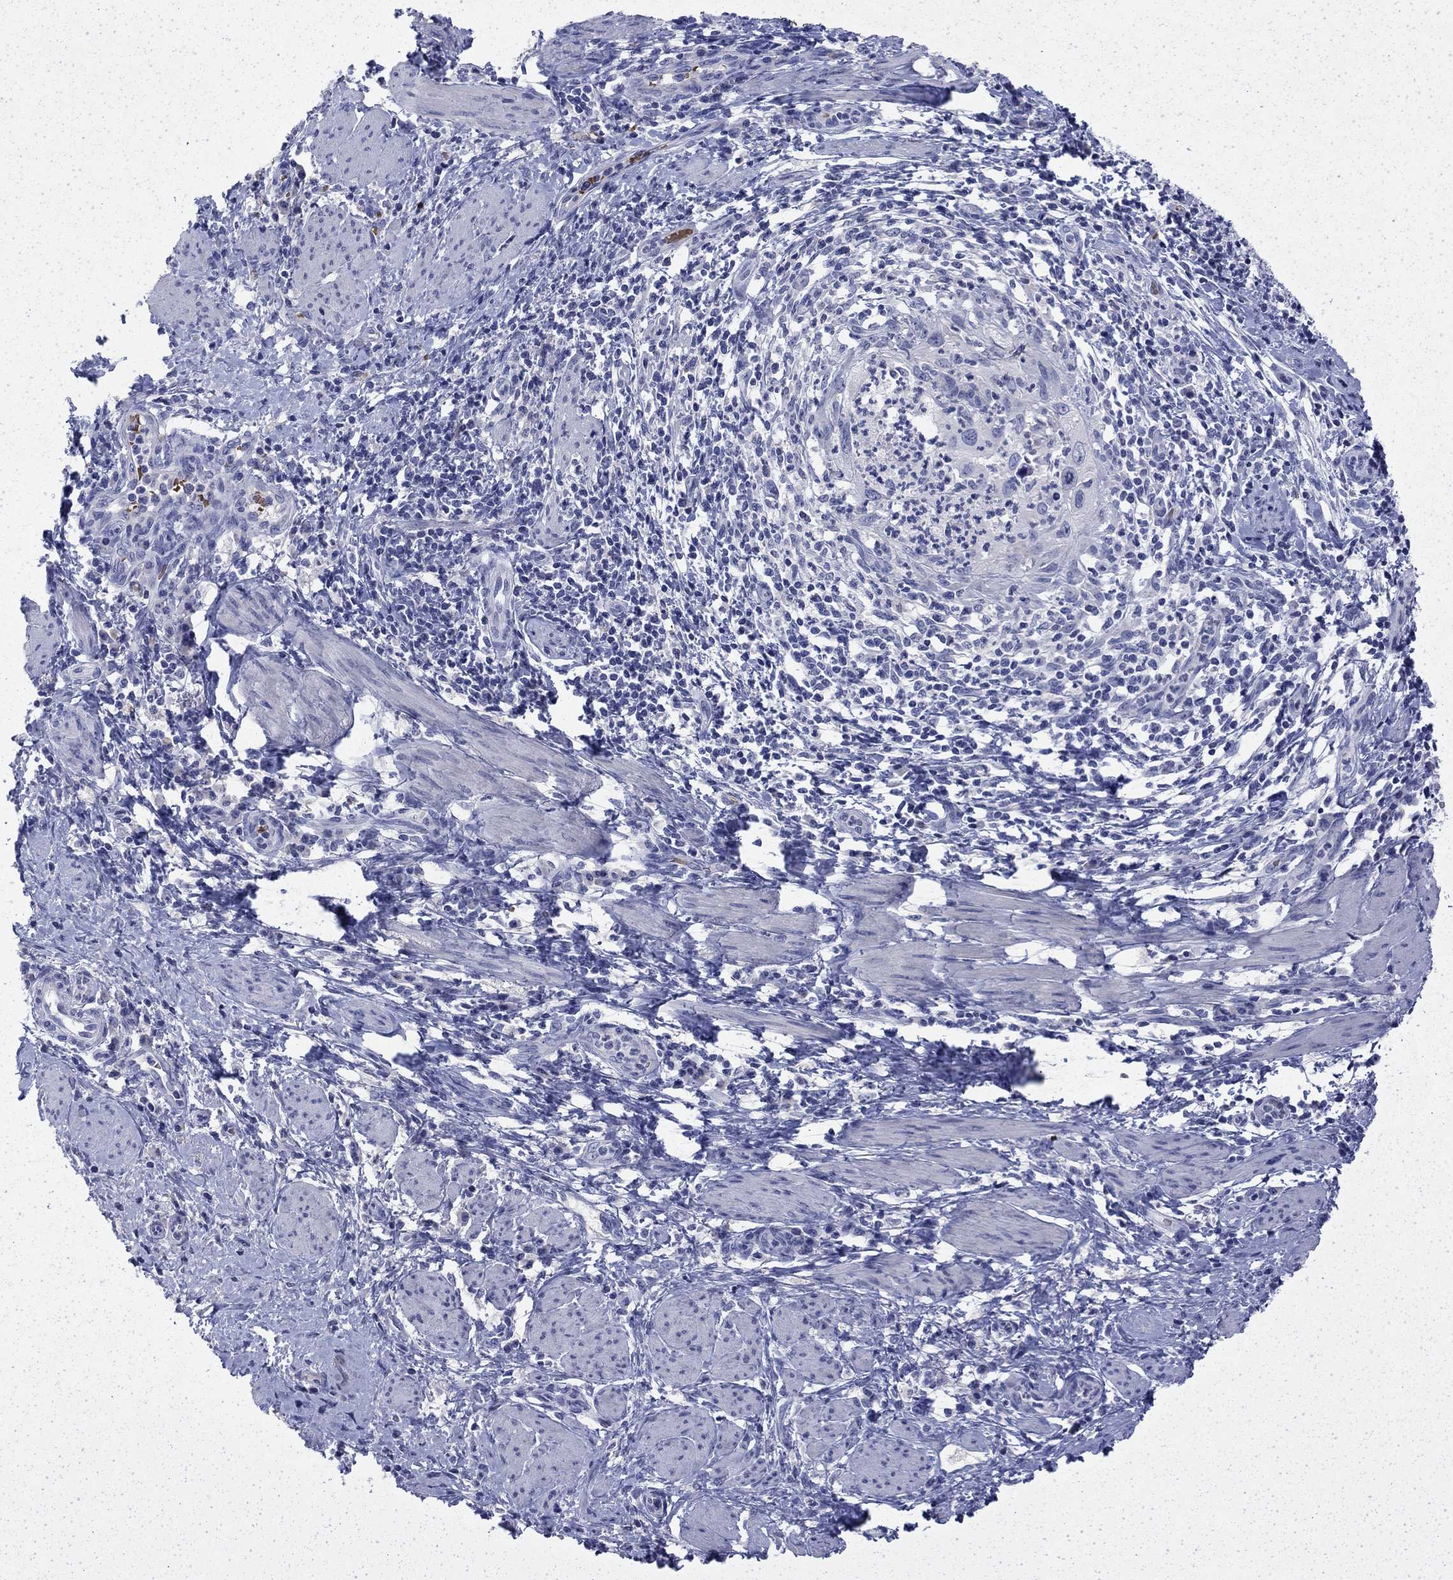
{"staining": {"intensity": "negative", "quantity": "none", "location": "none"}, "tissue": "cervical cancer", "cell_type": "Tumor cells", "image_type": "cancer", "snomed": [{"axis": "morphology", "description": "Squamous cell carcinoma, NOS"}, {"axis": "topography", "description": "Cervix"}], "caption": "A high-resolution micrograph shows immunohistochemistry (IHC) staining of cervical cancer (squamous cell carcinoma), which reveals no significant expression in tumor cells.", "gene": "ENPP6", "patient": {"sex": "female", "age": 26}}